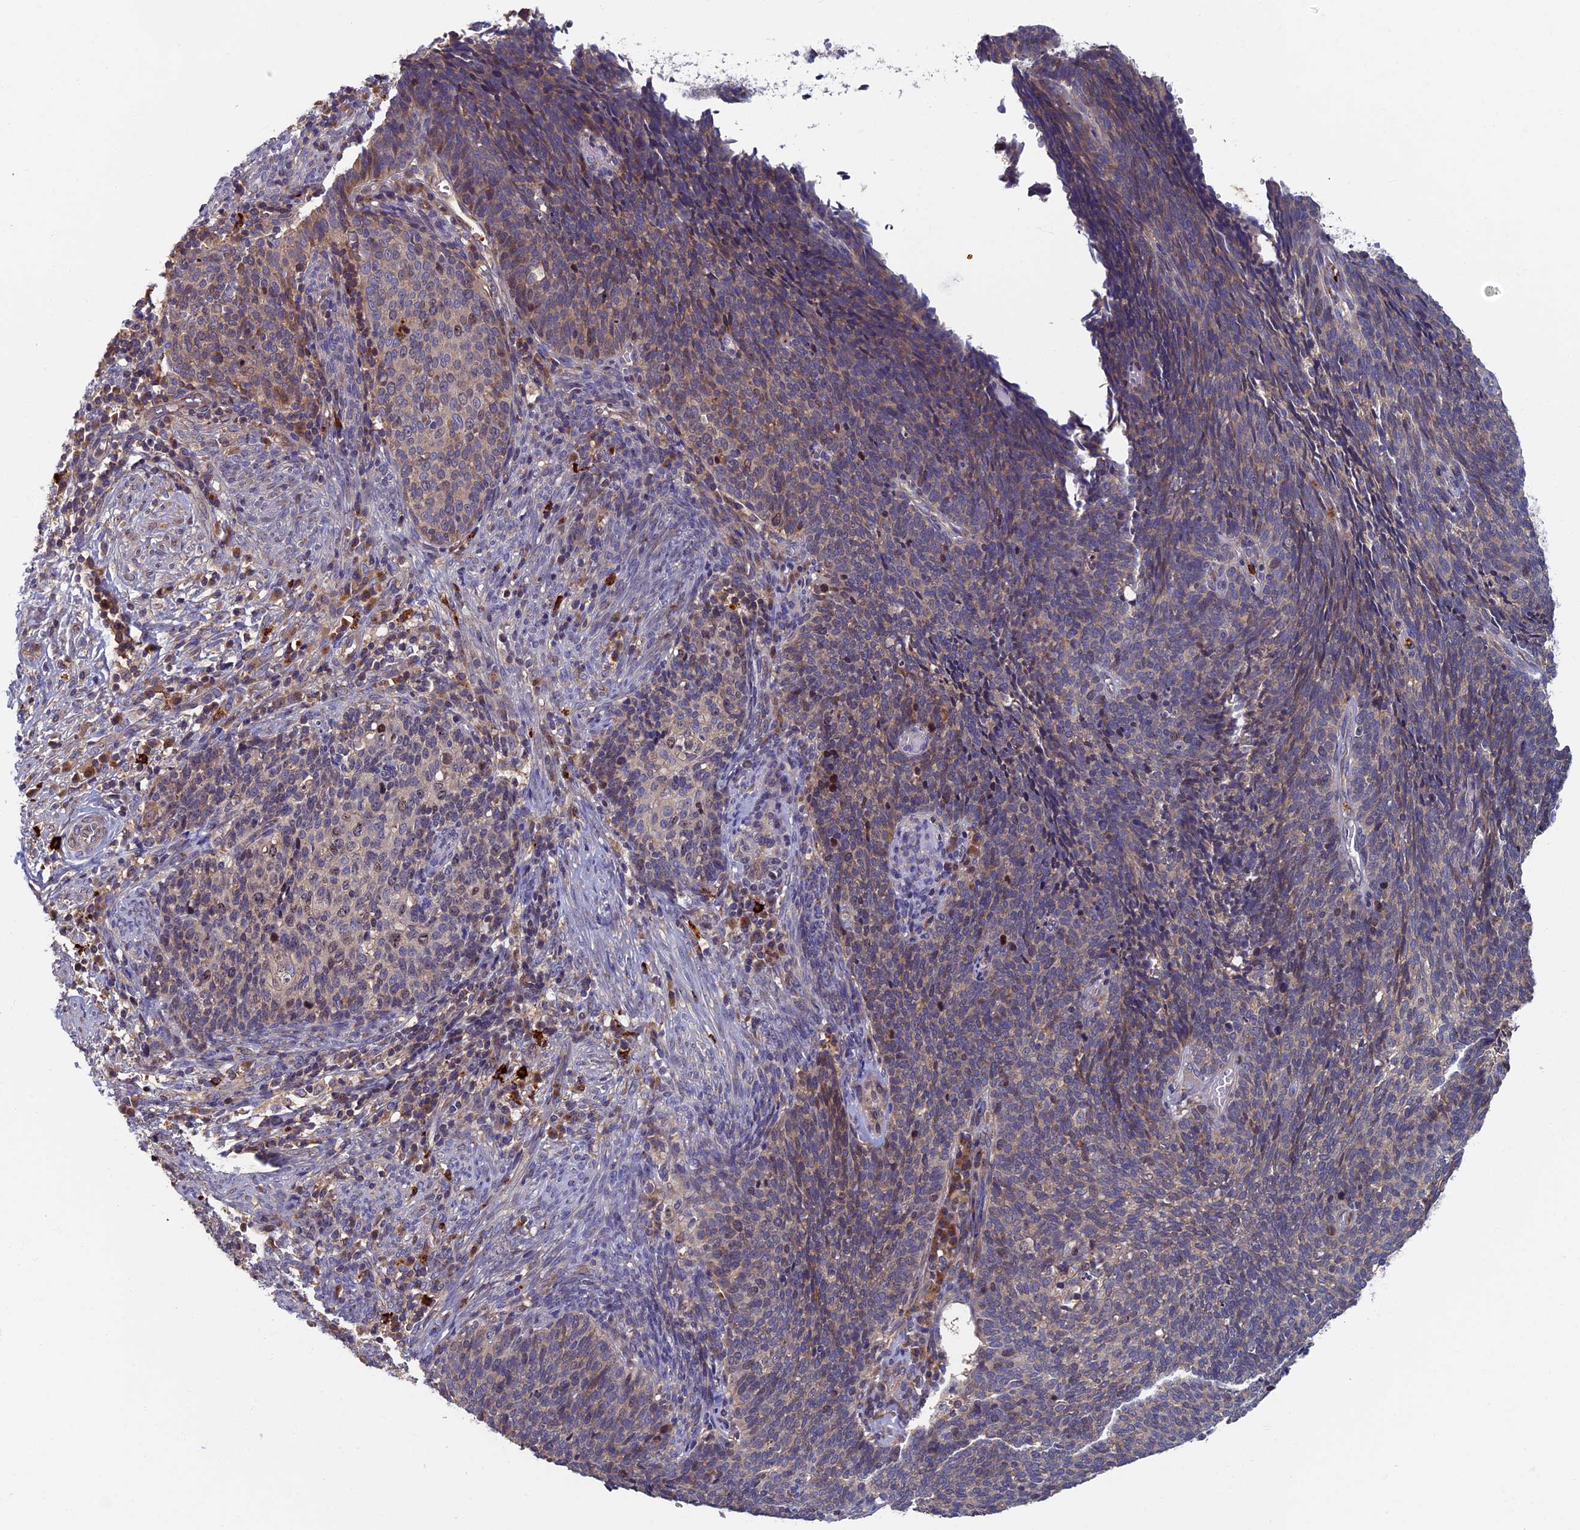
{"staining": {"intensity": "weak", "quantity": "25%-75%", "location": "cytoplasmic/membranous"}, "tissue": "cervical cancer", "cell_type": "Tumor cells", "image_type": "cancer", "snomed": [{"axis": "morphology", "description": "Squamous cell carcinoma, NOS"}, {"axis": "topography", "description": "Cervix"}], "caption": "Immunohistochemical staining of cervical squamous cell carcinoma demonstrates low levels of weak cytoplasmic/membranous positivity in approximately 25%-75% of tumor cells. Immunohistochemistry (ihc) stains the protein in brown and the nuclei are stained blue.", "gene": "TNK2", "patient": {"sex": "female", "age": 39}}